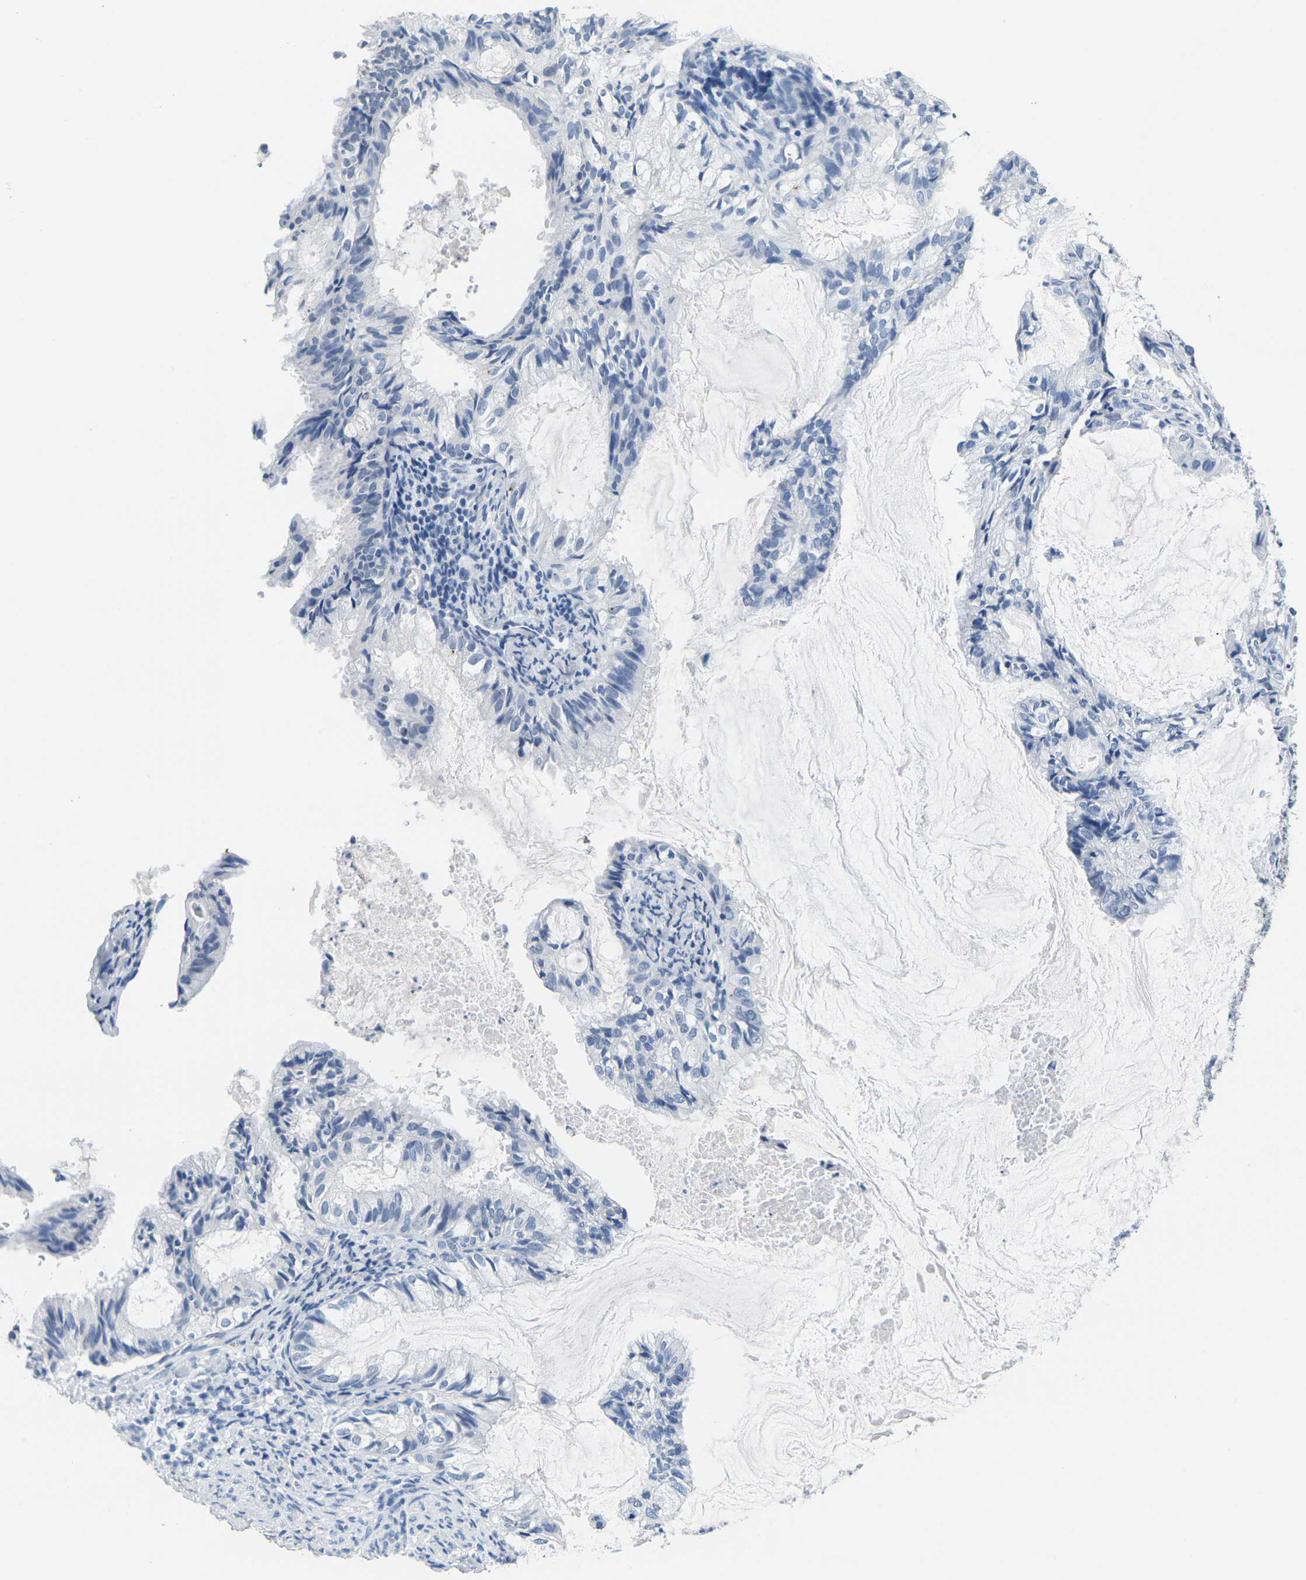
{"staining": {"intensity": "negative", "quantity": "none", "location": "none"}, "tissue": "cervical cancer", "cell_type": "Tumor cells", "image_type": "cancer", "snomed": [{"axis": "morphology", "description": "Normal tissue, NOS"}, {"axis": "morphology", "description": "Adenocarcinoma, NOS"}, {"axis": "topography", "description": "Cervix"}, {"axis": "topography", "description": "Endometrium"}], "caption": "The photomicrograph shows no staining of tumor cells in cervical cancer.", "gene": "CTAG1A", "patient": {"sex": "female", "age": 86}}